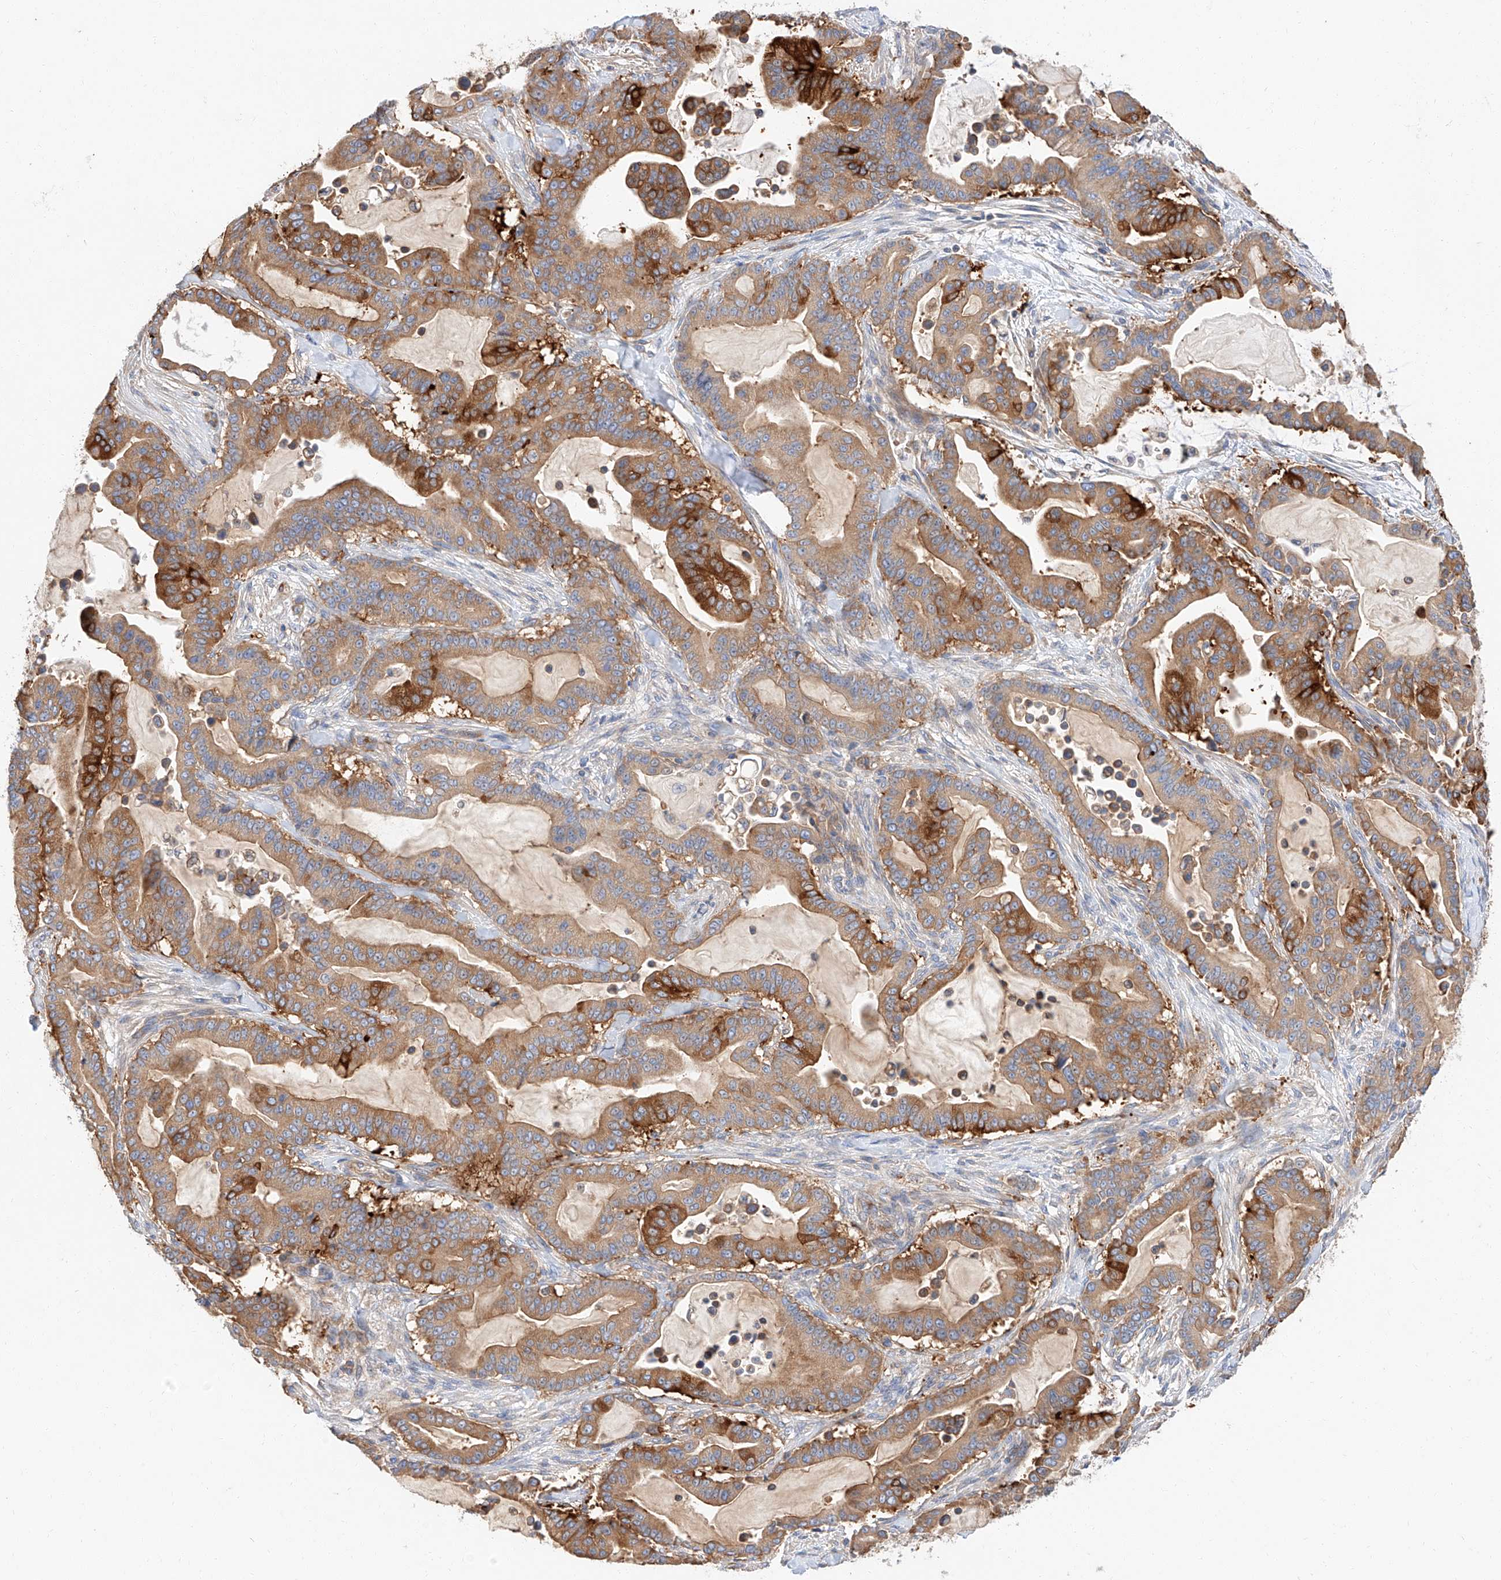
{"staining": {"intensity": "strong", "quantity": "25%-75%", "location": "cytoplasmic/membranous"}, "tissue": "pancreatic cancer", "cell_type": "Tumor cells", "image_type": "cancer", "snomed": [{"axis": "morphology", "description": "Adenocarcinoma, NOS"}, {"axis": "topography", "description": "Pancreas"}], "caption": "Tumor cells display strong cytoplasmic/membranous expression in approximately 25%-75% of cells in pancreatic cancer. (DAB (3,3'-diaminobenzidine) IHC, brown staining for protein, blue staining for nuclei).", "gene": "GLMN", "patient": {"sex": "male", "age": 63}}